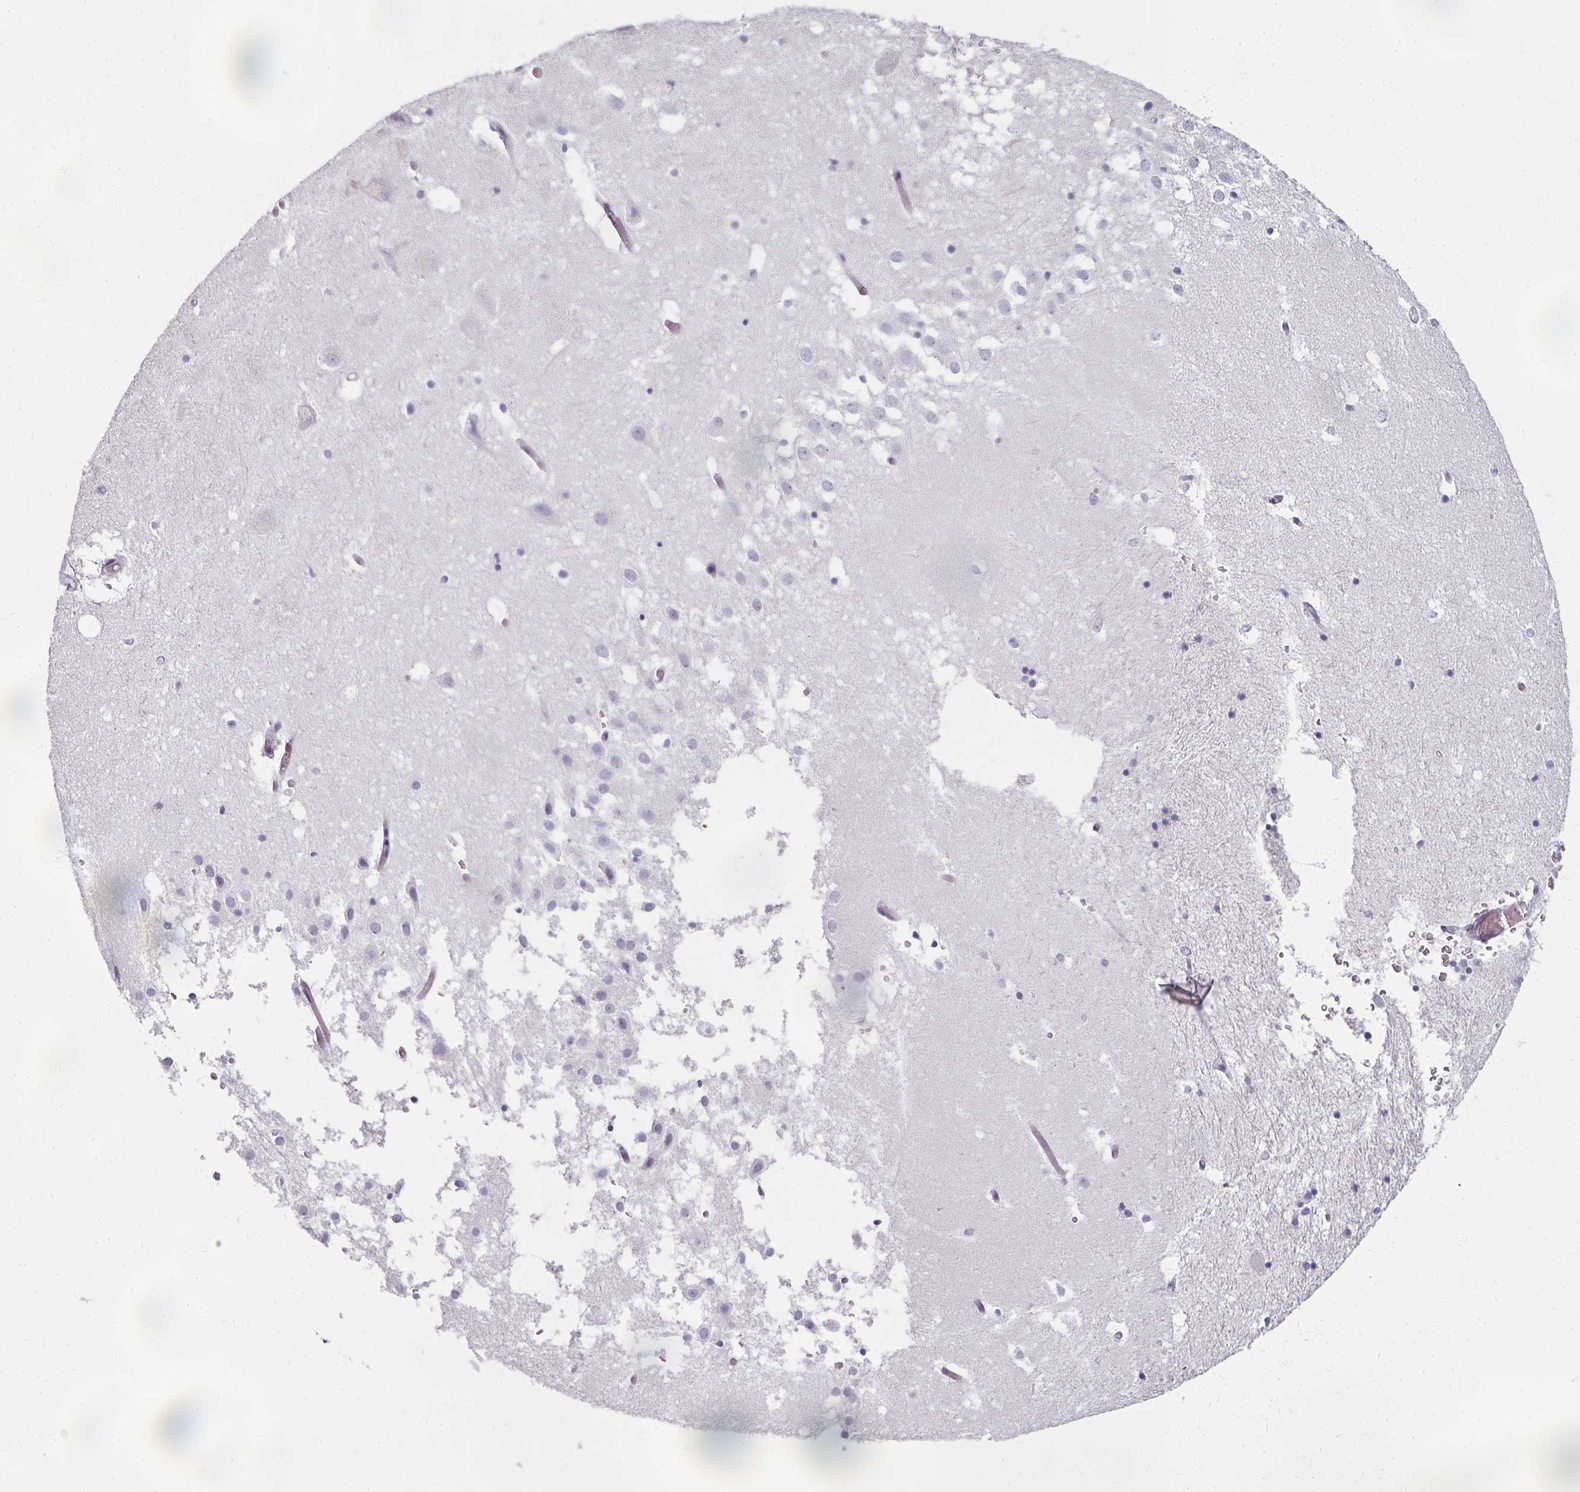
{"staining": {"intensity": "negative", "quantity": "none", "location": "none"}, "tissue": "hippocampus", "cell_type": "Glial cells", "image_type": "normal", "snomed": [{"axis": "morphology", "description": "Normal tissue, NOS"}, {"axis": "topography", "description": "Hippocampus"}], "caption": "This photomicrograph is of benign hippocampus stained with immunohistochemistry to label a protein in brown with the nuclei are counter-stained blue. There is no positivity in glial cells.", "gene": "REG3A", "patient": {"sex": "female", "age": 52}}